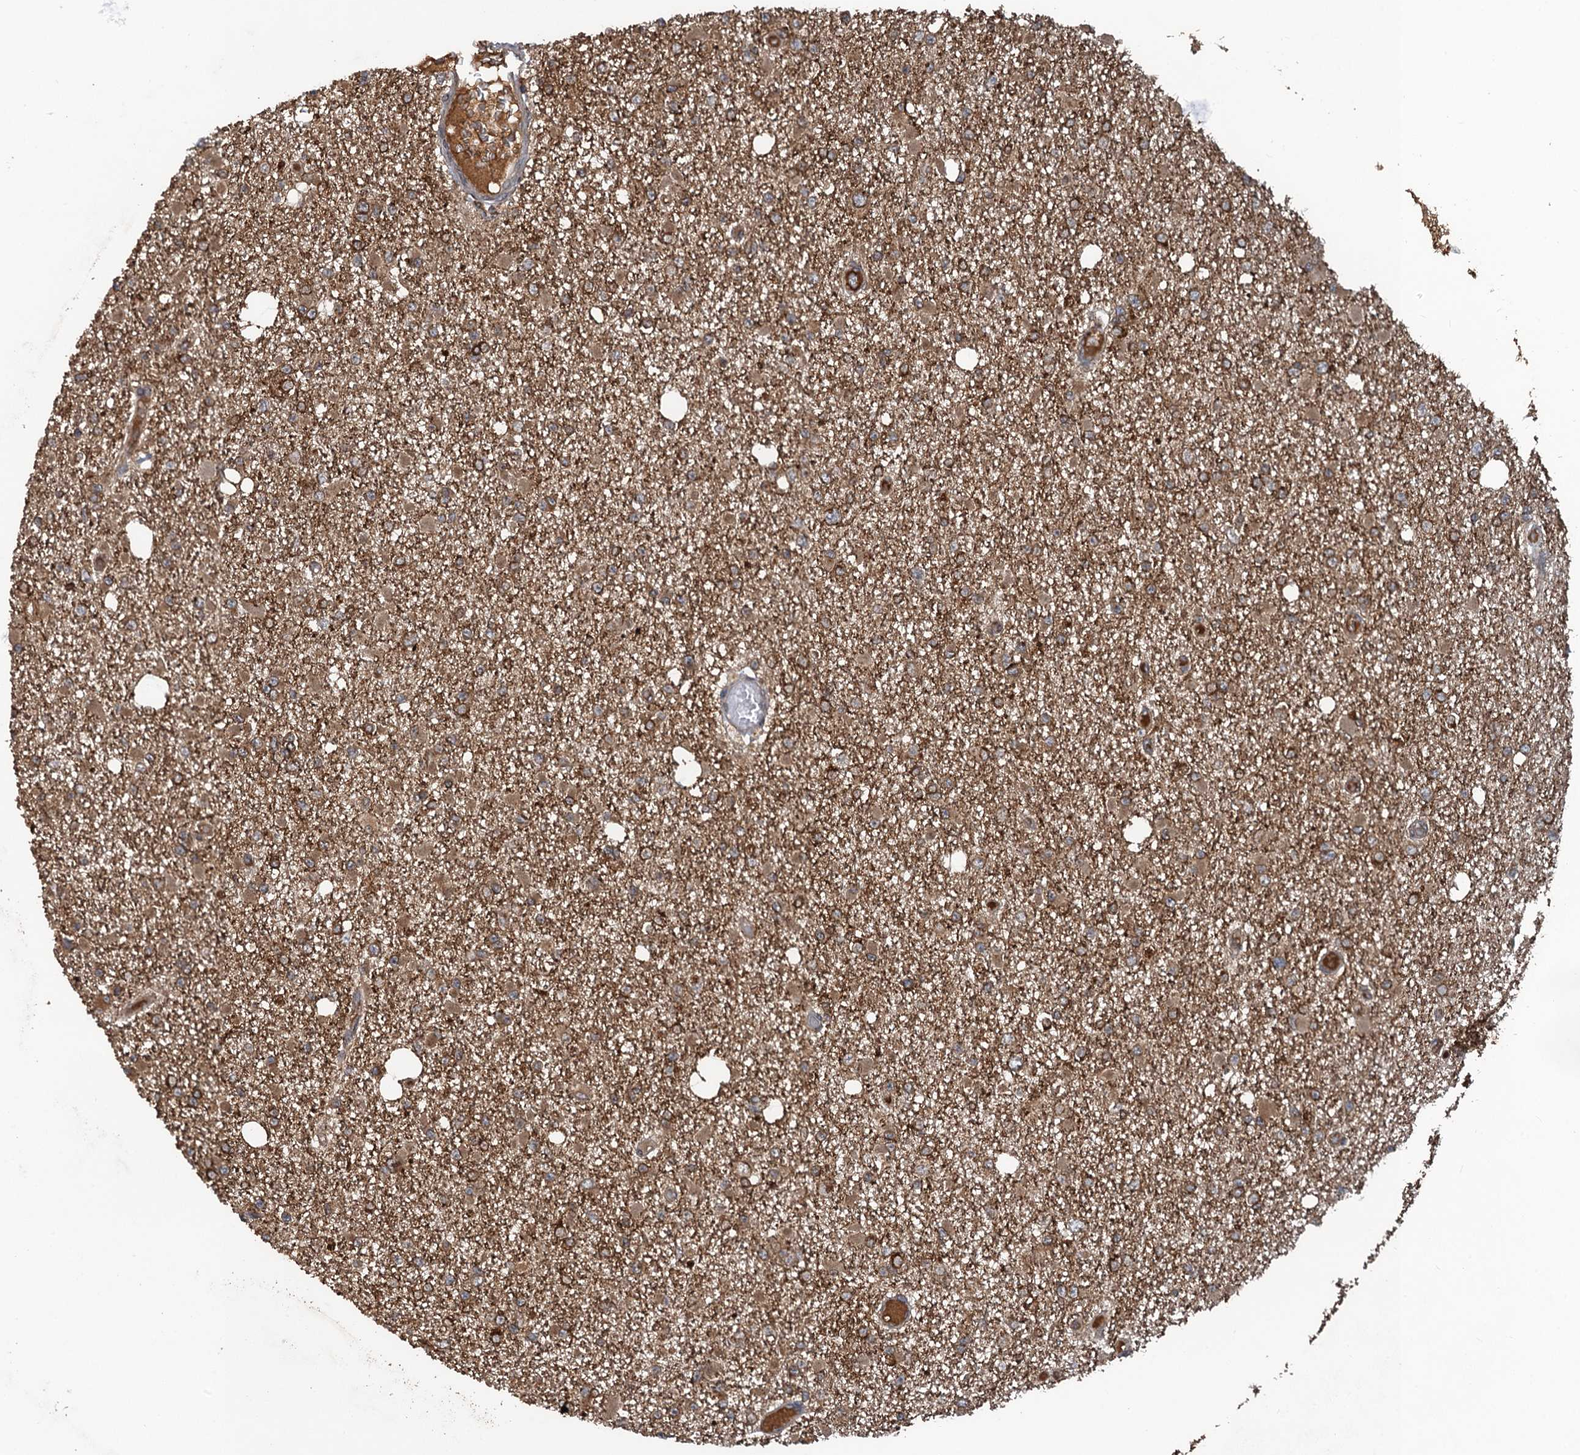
{"staining": {"intensity": "moderate", "quantity": ">75%", "location": "cytoplasmic/membranous"}, "tissue": "glioma", "cell_type": "Tumor cells", "image_type": "cancer", "snomed": [{"axis": "morphology", "description": "Glioma, malignant, Low grade"}, {"axis": "topography", "description": "Brain"}], "caption": "IHC of malignant glioma (low-grade) displays medium levels of moderate cytoplasmic/membranous positivity in approximately >75% of tumor cells.", "gene": "GLE1", "patient": {"sex": "female", "age": 22}}